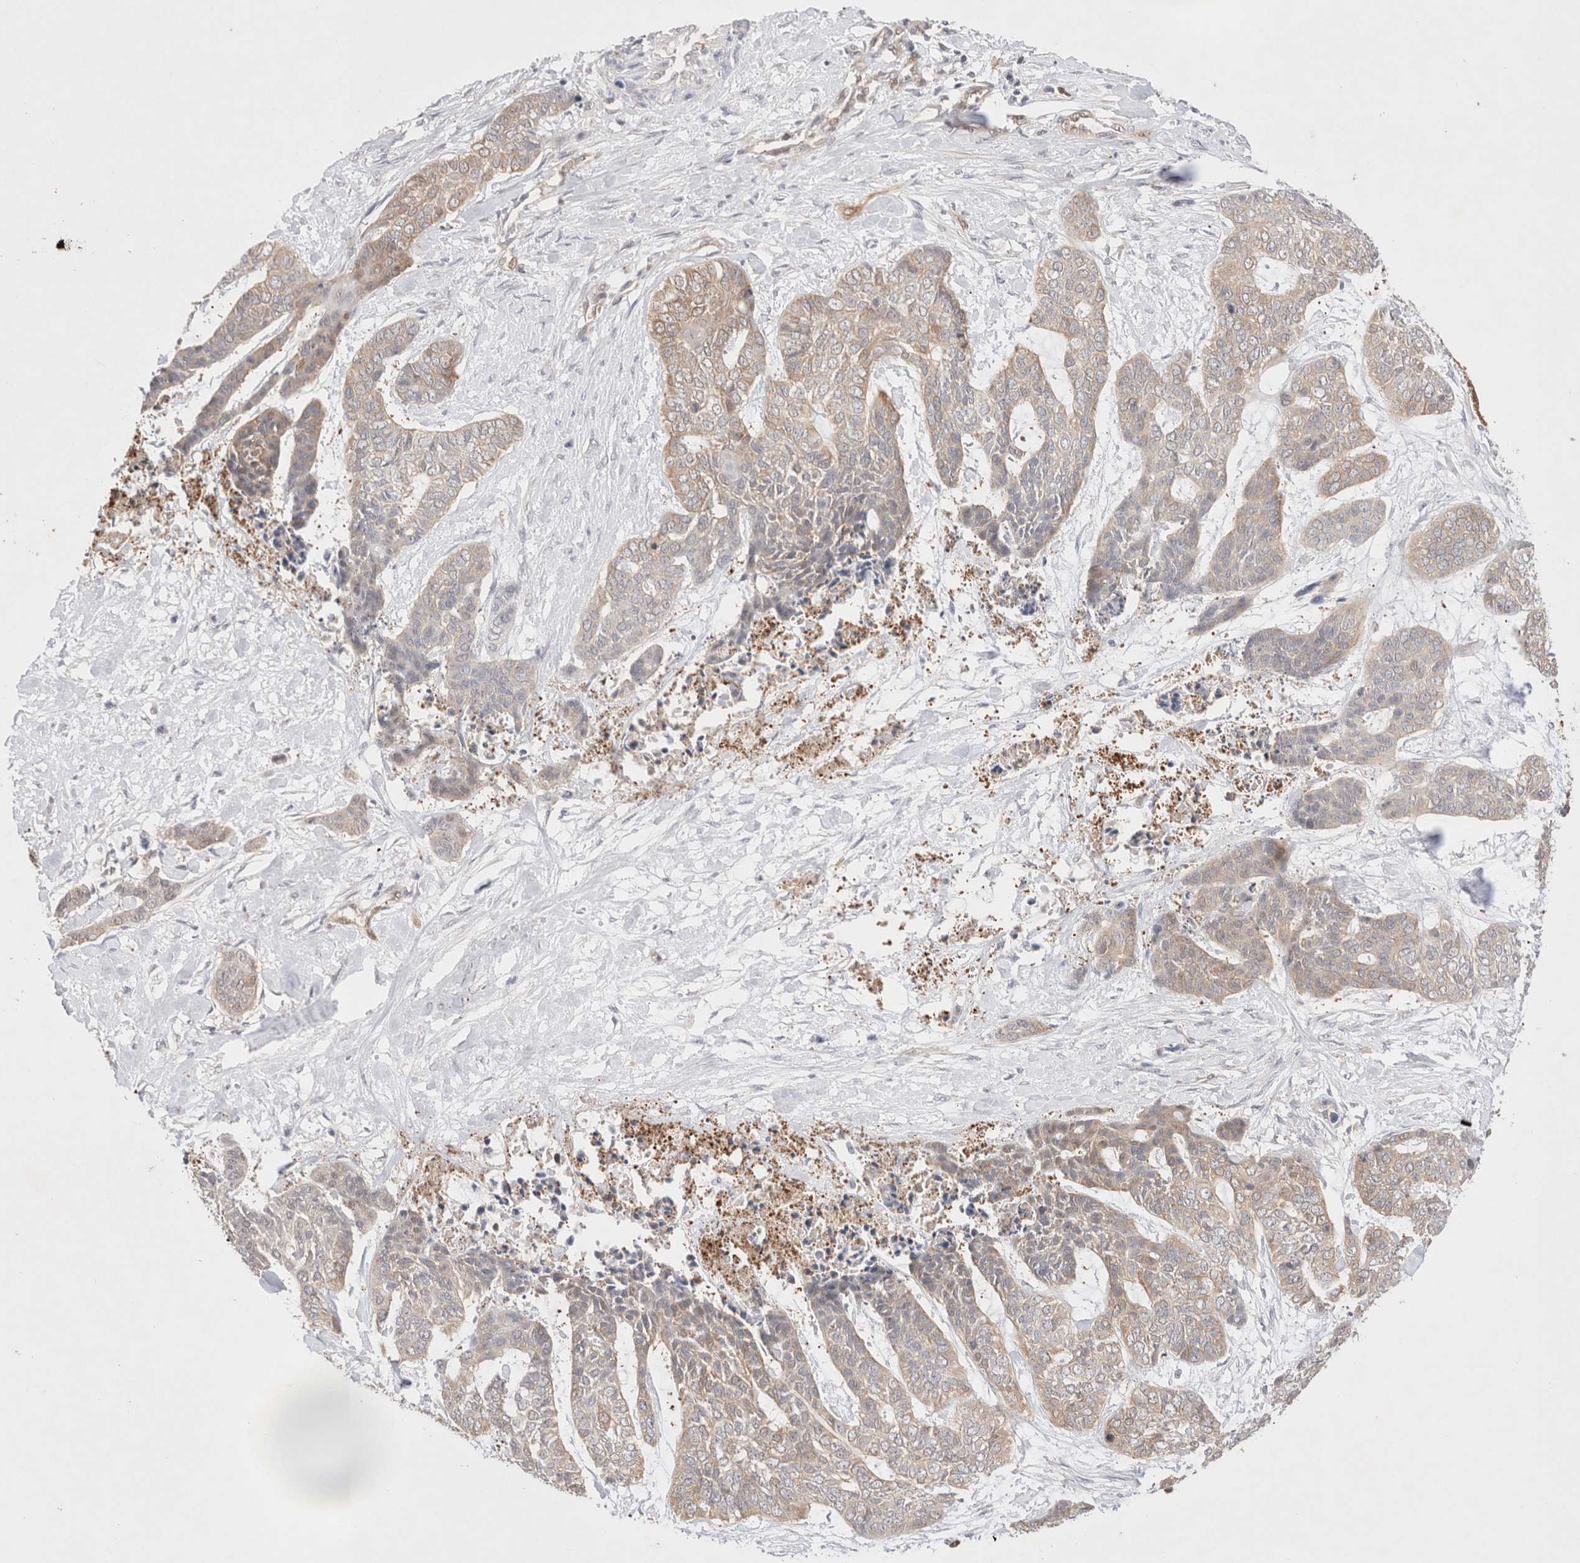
{"staining": {"intensity": "weak", "quantity": "<25%", "location": "cytoplasmic/membranous"}, "tissue": "skin cancer", "cell_type": "Tumor cells", "image_type": "cancer", "snomed": [{"axis": "morphology", "description": "Basal cell carcinoma"}, {"axis": "topography", "description": "Skin"}], "caption": "Tumor cells are negative for brown protein staining in basal cell carcinoma (skin). (Brightfield microscopy of DAB immunohistochemistry (IHC) at high magnification).", "gene": "STARD10", "patient": {"sex": "female", "age": 64}}